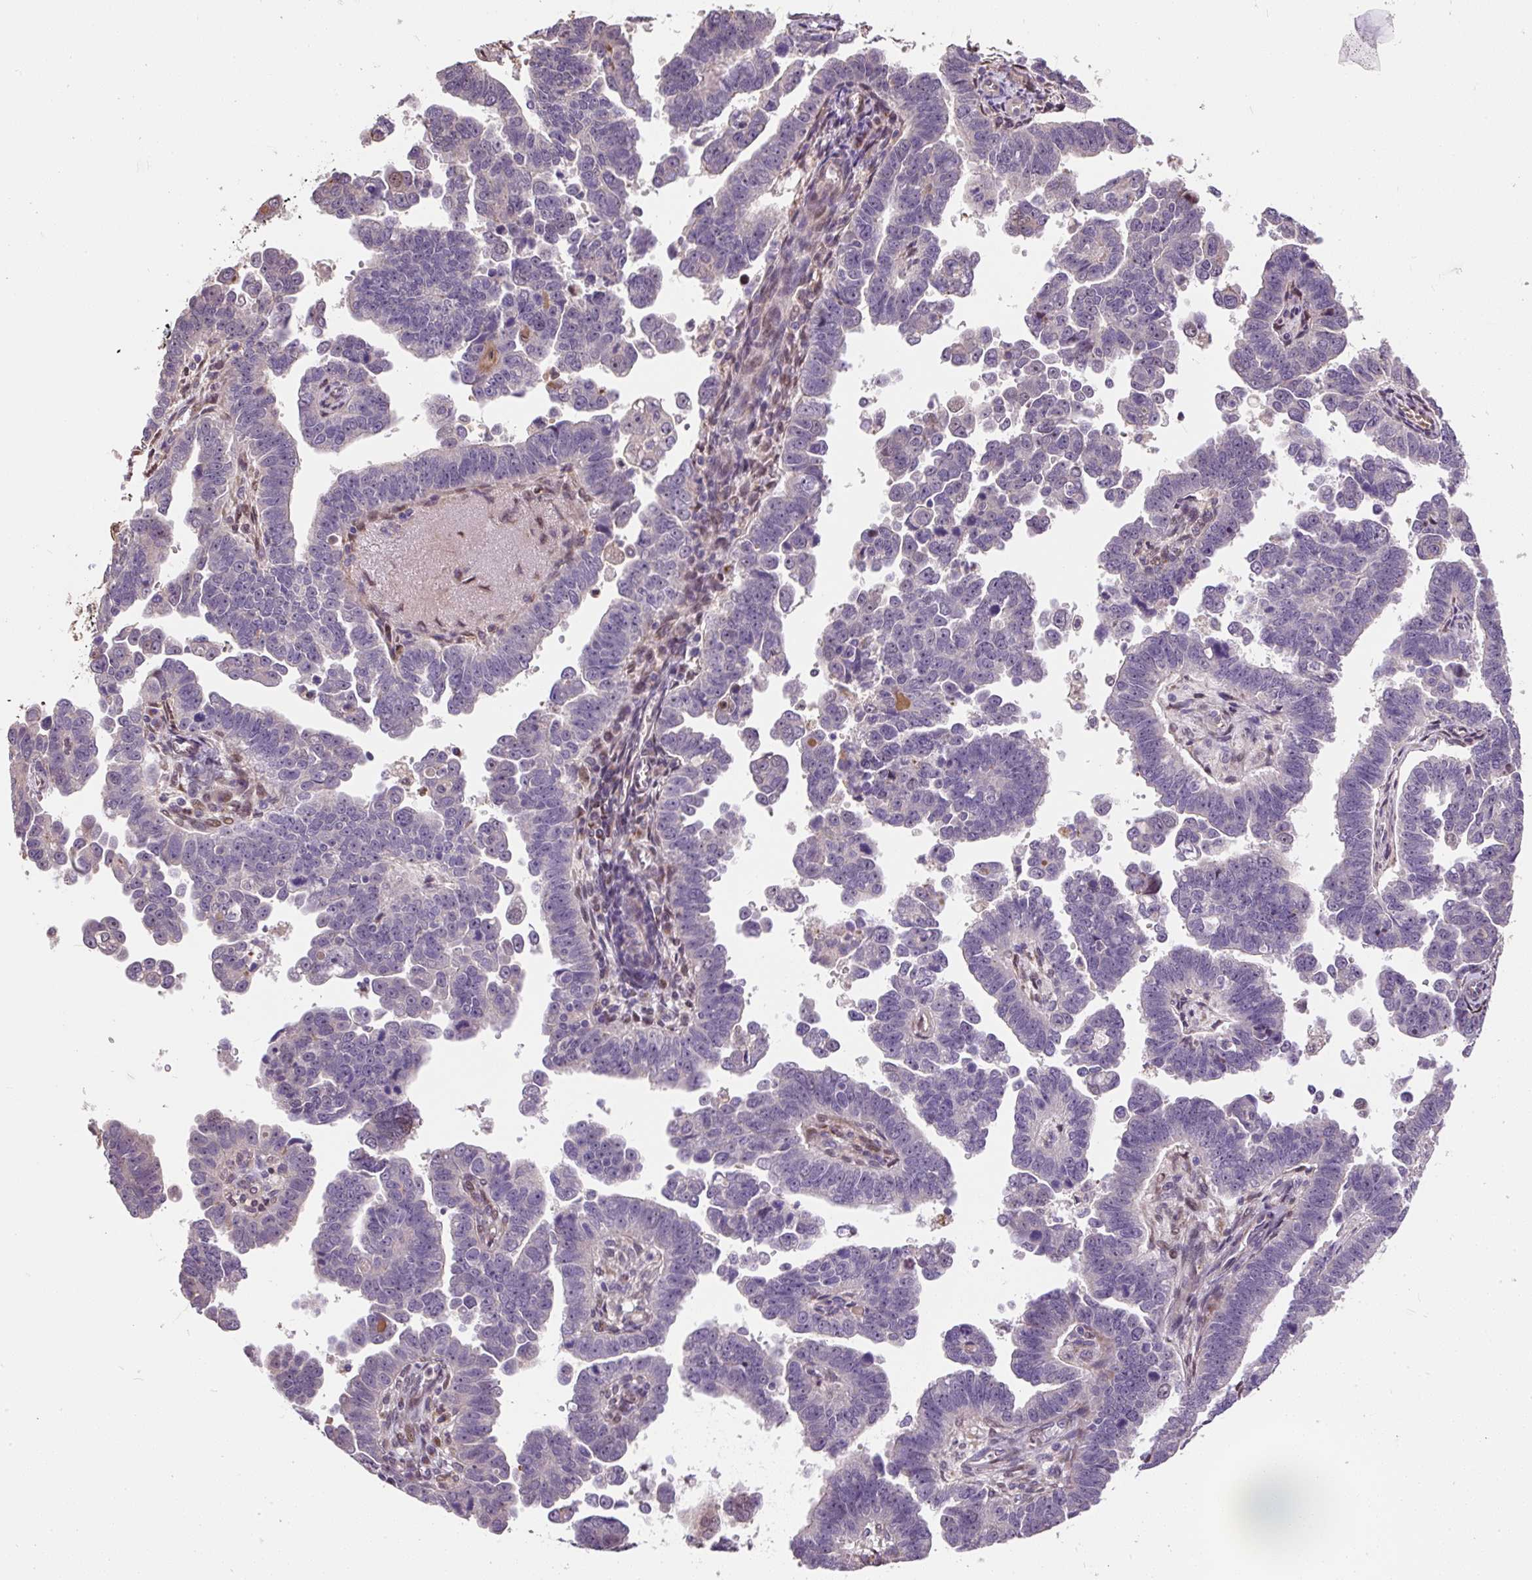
{"staining": {"intensity": "negative", "quantity": "none", "location": "none"}, "tissue": "endometrial cancer", "cell_type": "Tumor cells", "image_type": "cancer", "snomed": [{"axis": "morphology", "description": "Adenocarcinoma, NOS"}, {"axis": "topography", "description": "Endometrium"}], "caption": "High power microscopy histopathology image of an immunohistochemistry (IHC) photomicrograph of endometrial adenocarcinoma, revealing no significant staining in tumor cells. (Stains: DAB IHC with hematoxylin counter stain, Microscopy: brightfield microscopy at high magnification).", "gene": "PUS7L", "patient": {"sex": "female", "age": 75}}